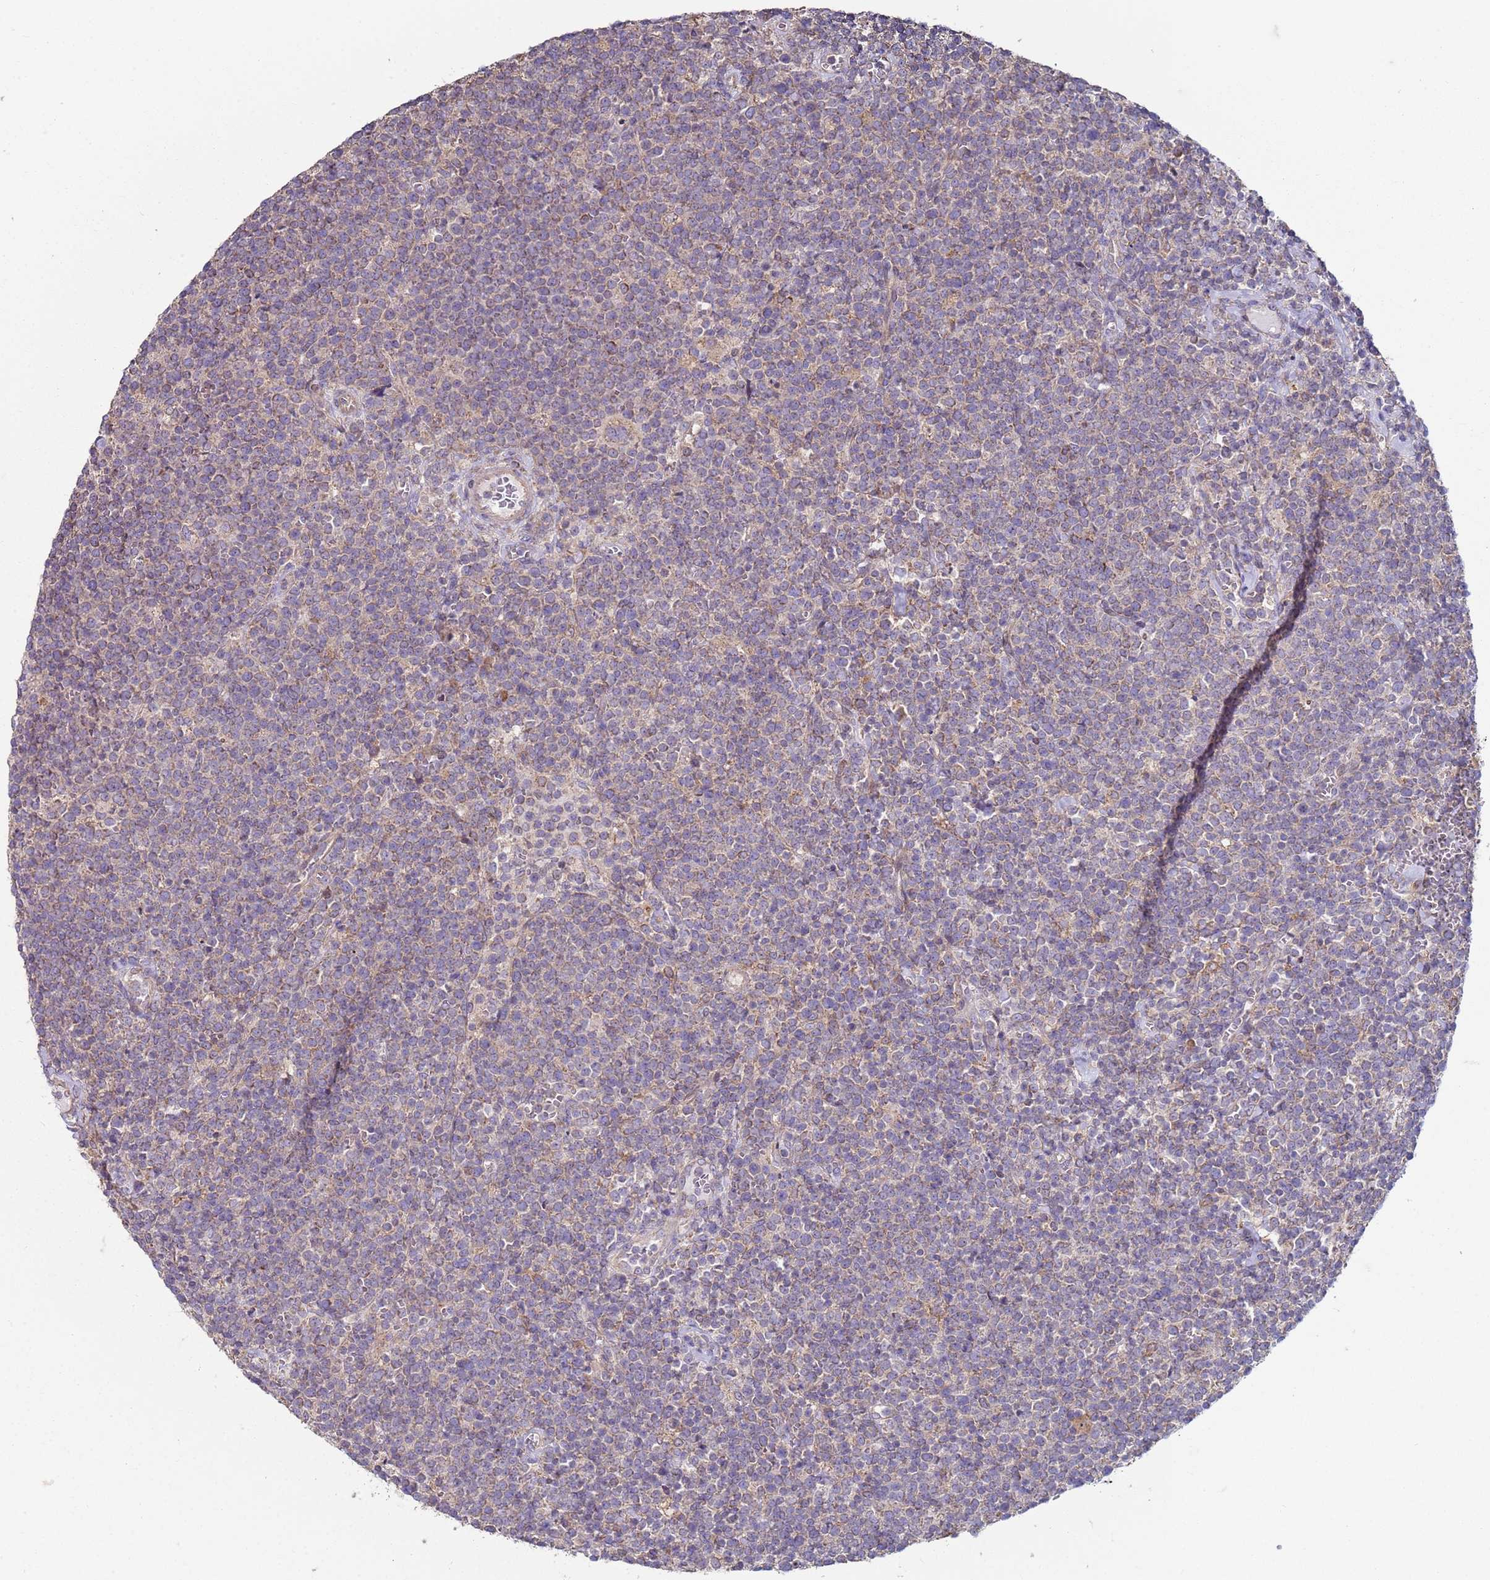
{"staining": {"intensity": "weak", "quantity": "<25%", "location": "cytoplasmic/membranous"}, "tissue": "lymphoma", "cell_type": "Tumor cells", "image_type": "cancer", "snomed": [{"axis": "morphology", "description": "Malignant lymphoma, non-Hodgkin's type, High grade"}, {"axis": "topography", "description": "Lymph node"}], "caption": "IHC image of neoplastic tissue: human lymphoma stained with DAB displays no significant protein staining in tumor cells. (IHC, brightfield microscopy, high magnification).", "gene": "DIP2B", "patient": {"sex": "male", "age": 61}}